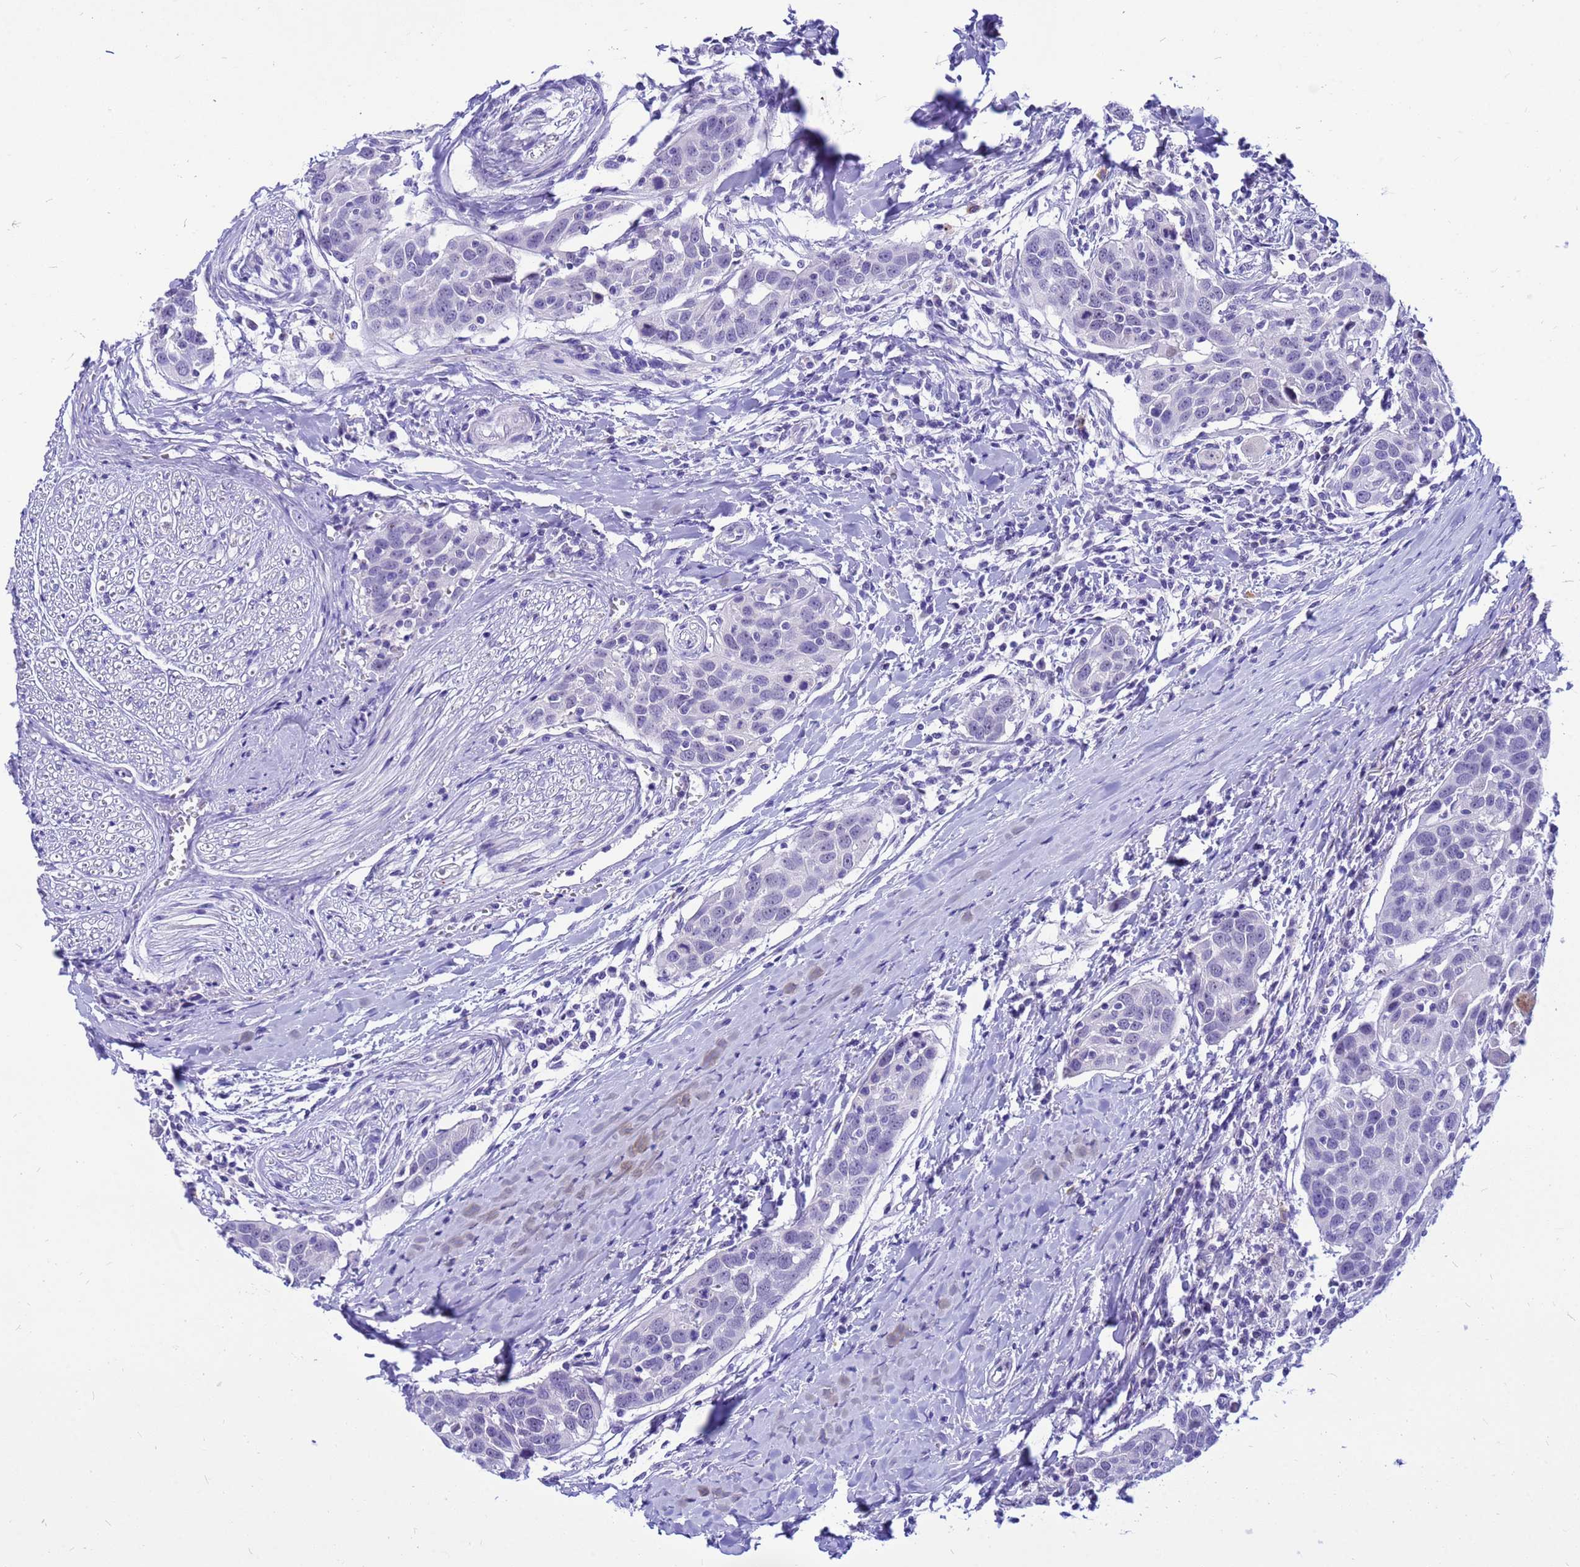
{"staining": {"intensity": "negative", "quantity": "none", "location": "none"}, "tissue": "head and neck cancer", "cell_type": "Tumor cells", "image_type": "cancer", "snomed": [{"axis": "morphology", "description": "Squamous cell carcinoma, NOS"}, {"axis": "topography", "description": "Oral tissue"}, {"axis": "topography", "description": "Head-Neck"}], "caption": "This is an immunohistochemistry (IHC) photomicrograph of human head and neck cancer. There is no positivity in tumor cells.", "gene": "DMRTC2", "patient": {"sex": "female", "age": 50}}